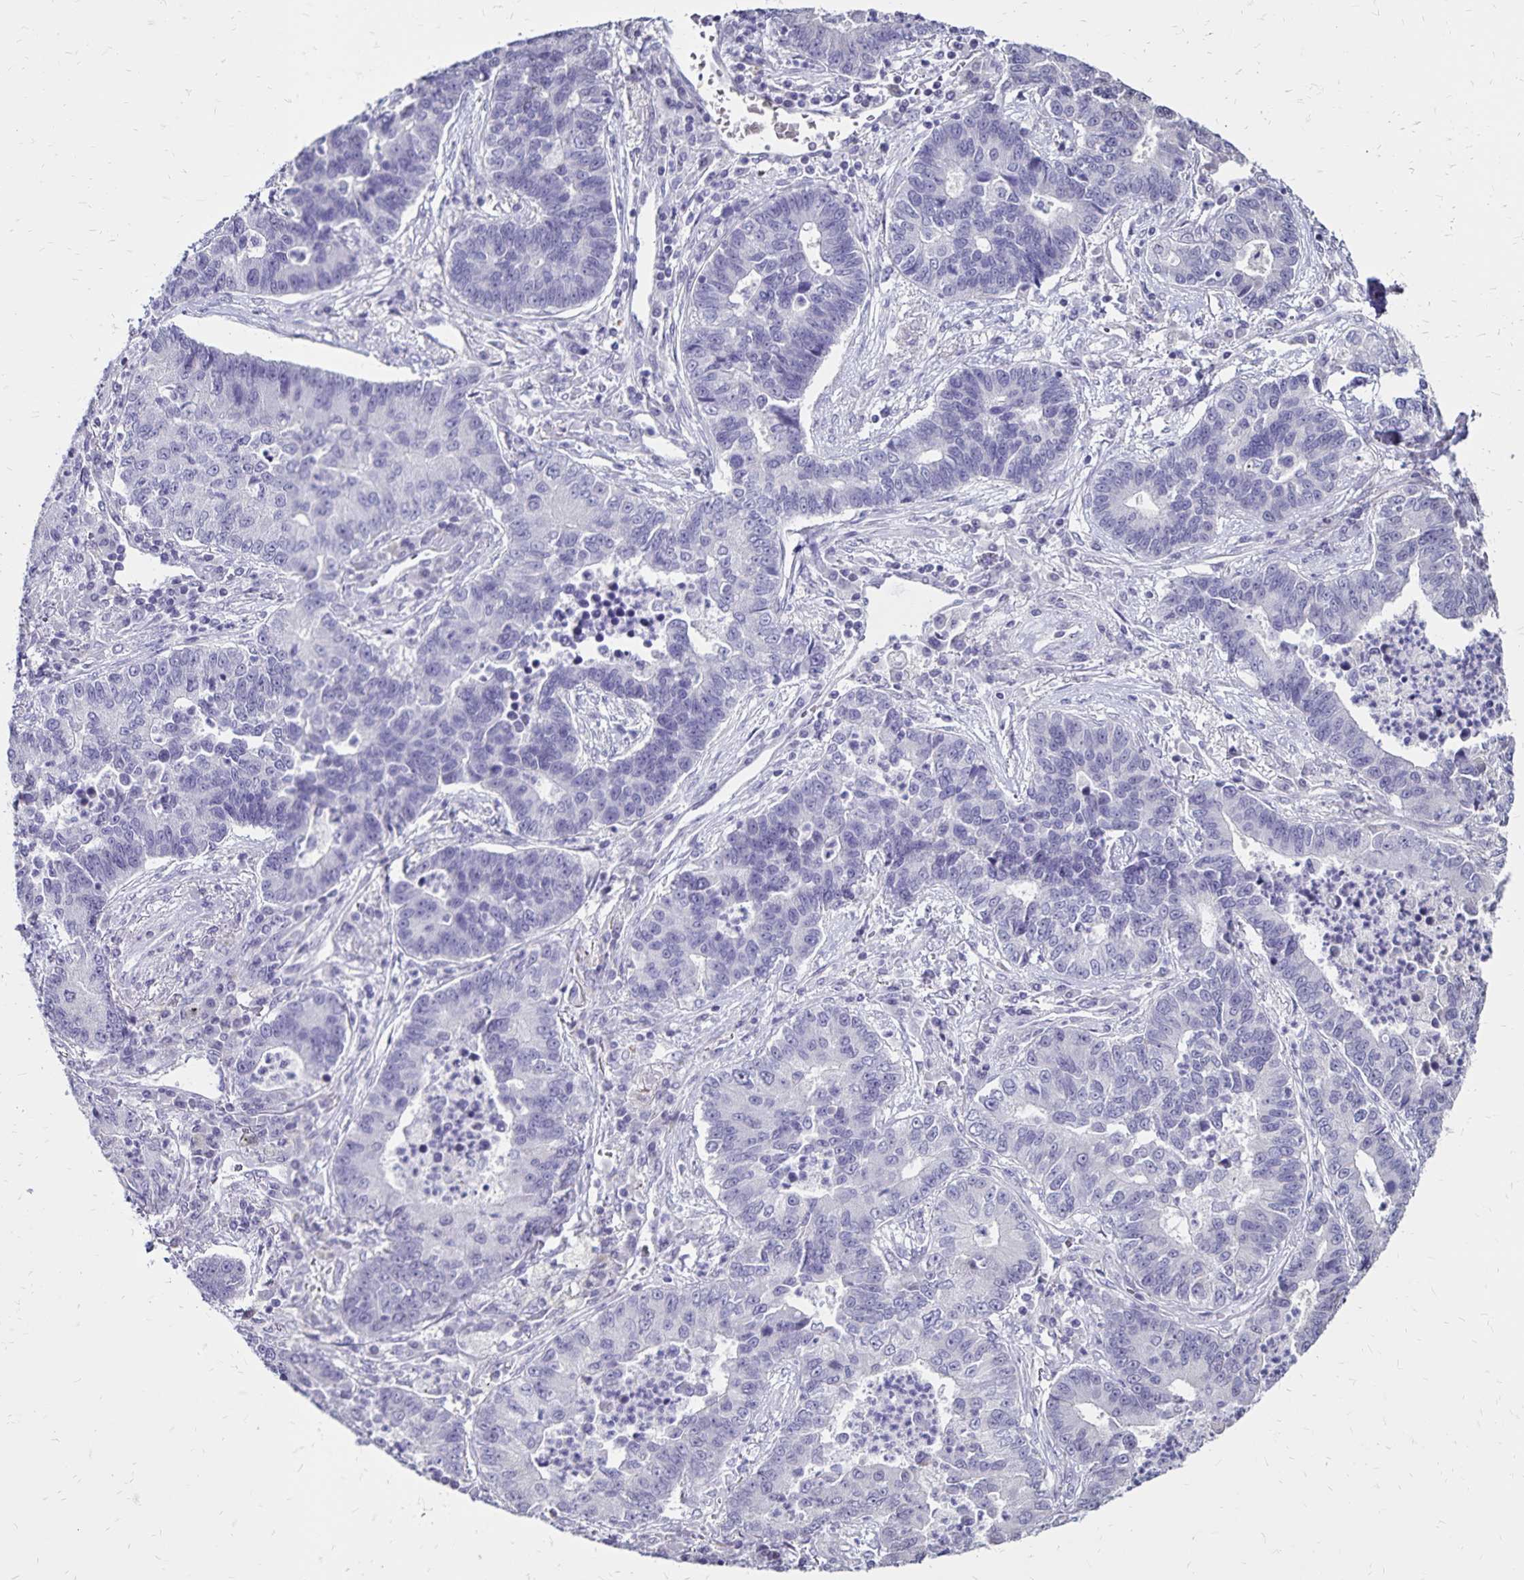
{"staining": {"intensity": "negative", "quantity": "none", "location": "none"}, "tissue": "lung cancer", "cell_type": "Tumor cells", "image_type": "cancer", "snomed": [{"axis": "morphology", "description": "Adenocarcinoma, NOS"}, {"axis": "topography", "description": "Lung"}], "caption": "Tumor cells show no significant expression in lung adenocarcinoma. Brightfield microscopy of immunohistochemistry stained with DAB (3,3'-diaminobenzidine) (brown) and hematoxylin (blue), captured at high magnification.", "gene": "SH3GL3", "patient": {"sex": "female", "age": 57}}